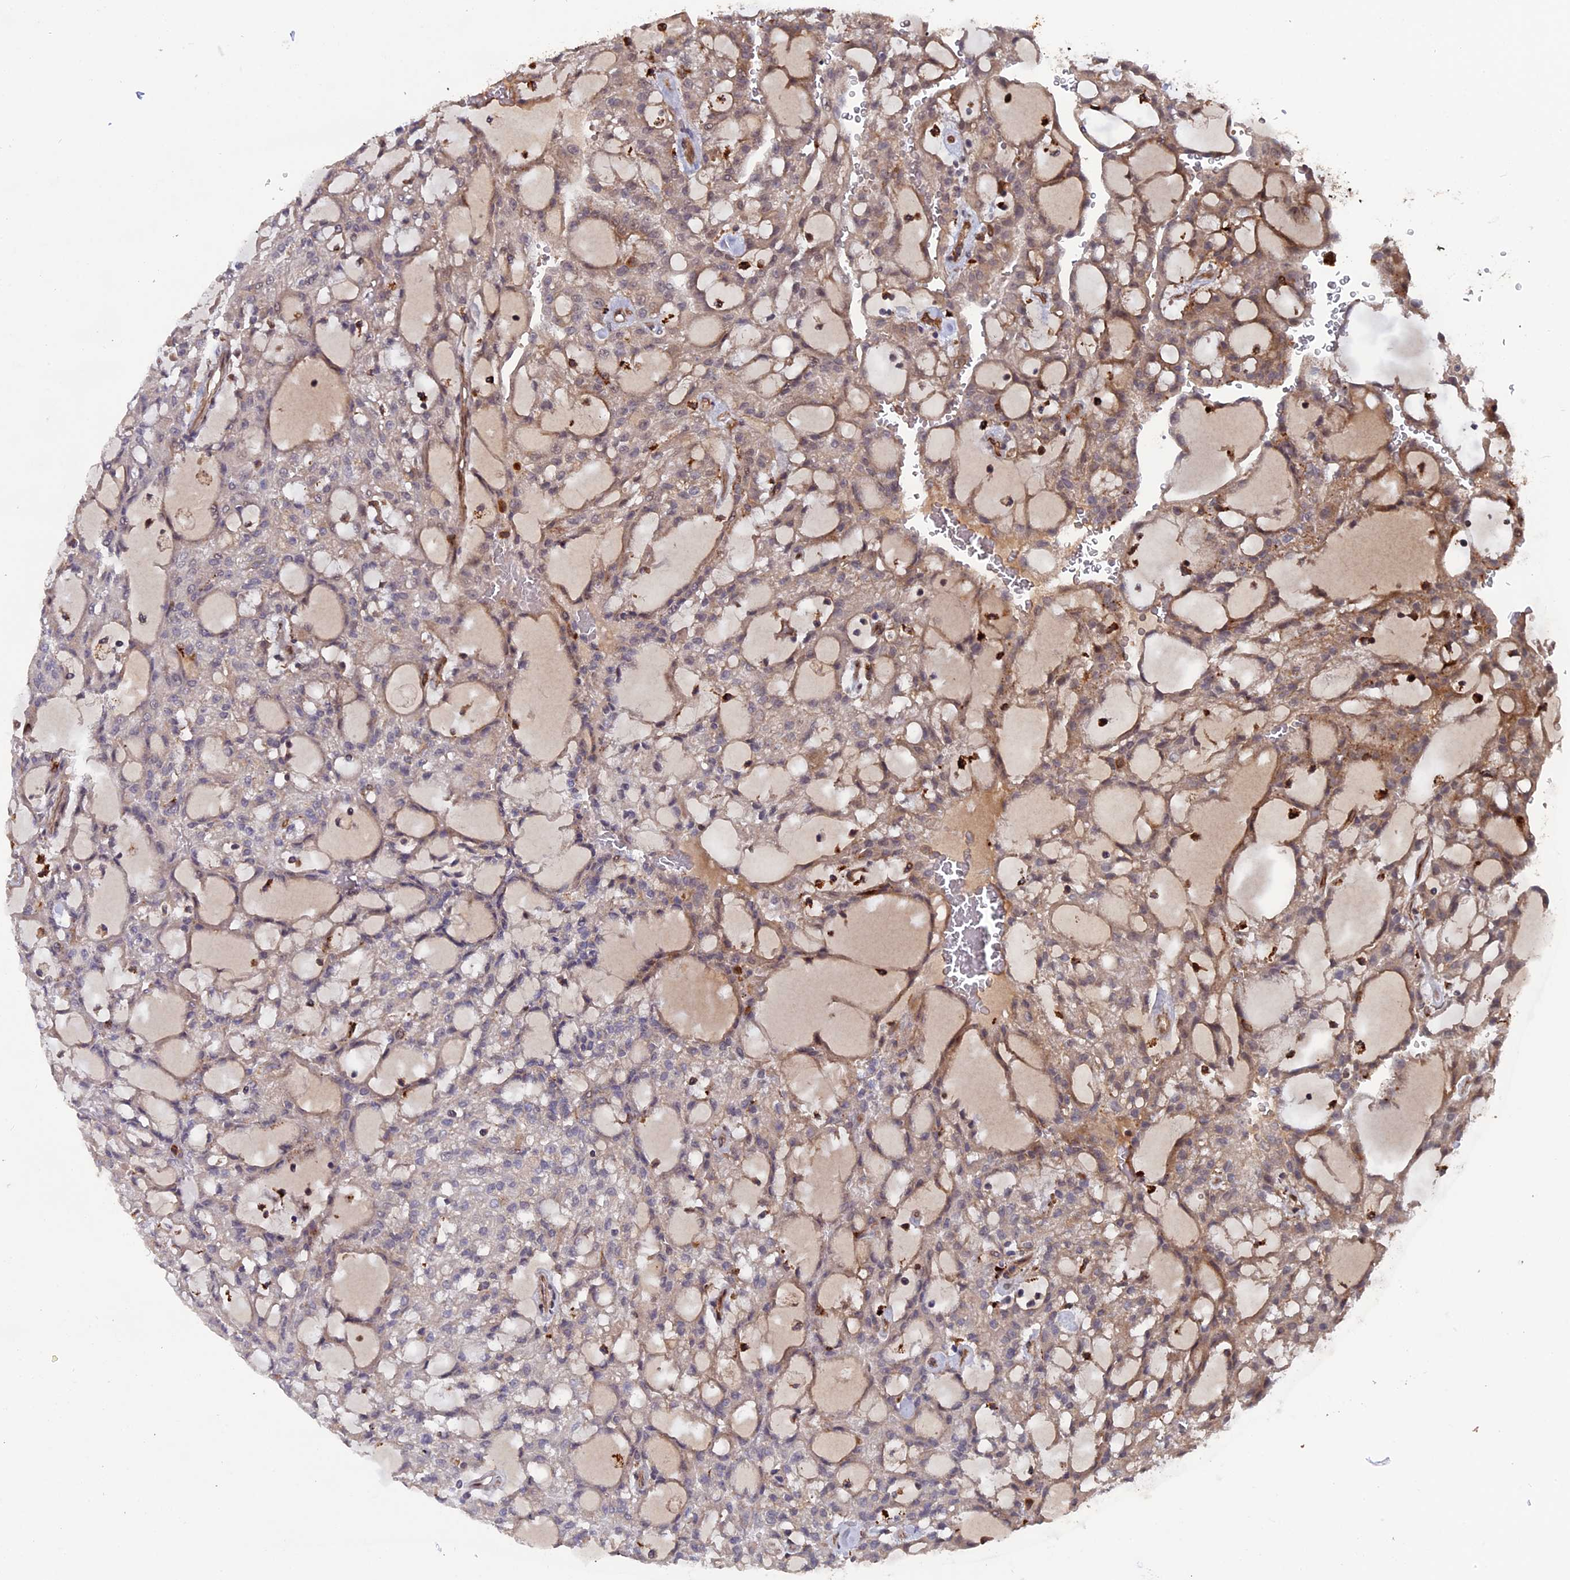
{"staining": {"intensity": "weak", "quantity": "<25%", "location": "cytoplasmic/membranous,nuclear"}, "tissue": "renal cancer", "cell_type": "Tumor cells", "image_type": "cancer", "snomed": [{"axis": "morphology", "description": "Adenocarcinoma, NOS"}, {"axis": "topography", "description": "Kidney"}], "caption": "Immunohistochemistry (IHC) image of human renal cancer stained for a protein (brown), which reveals no staining in tumor cells.", "gene": "NOSIP", "patient": {"sex": "male", "age": 63}}